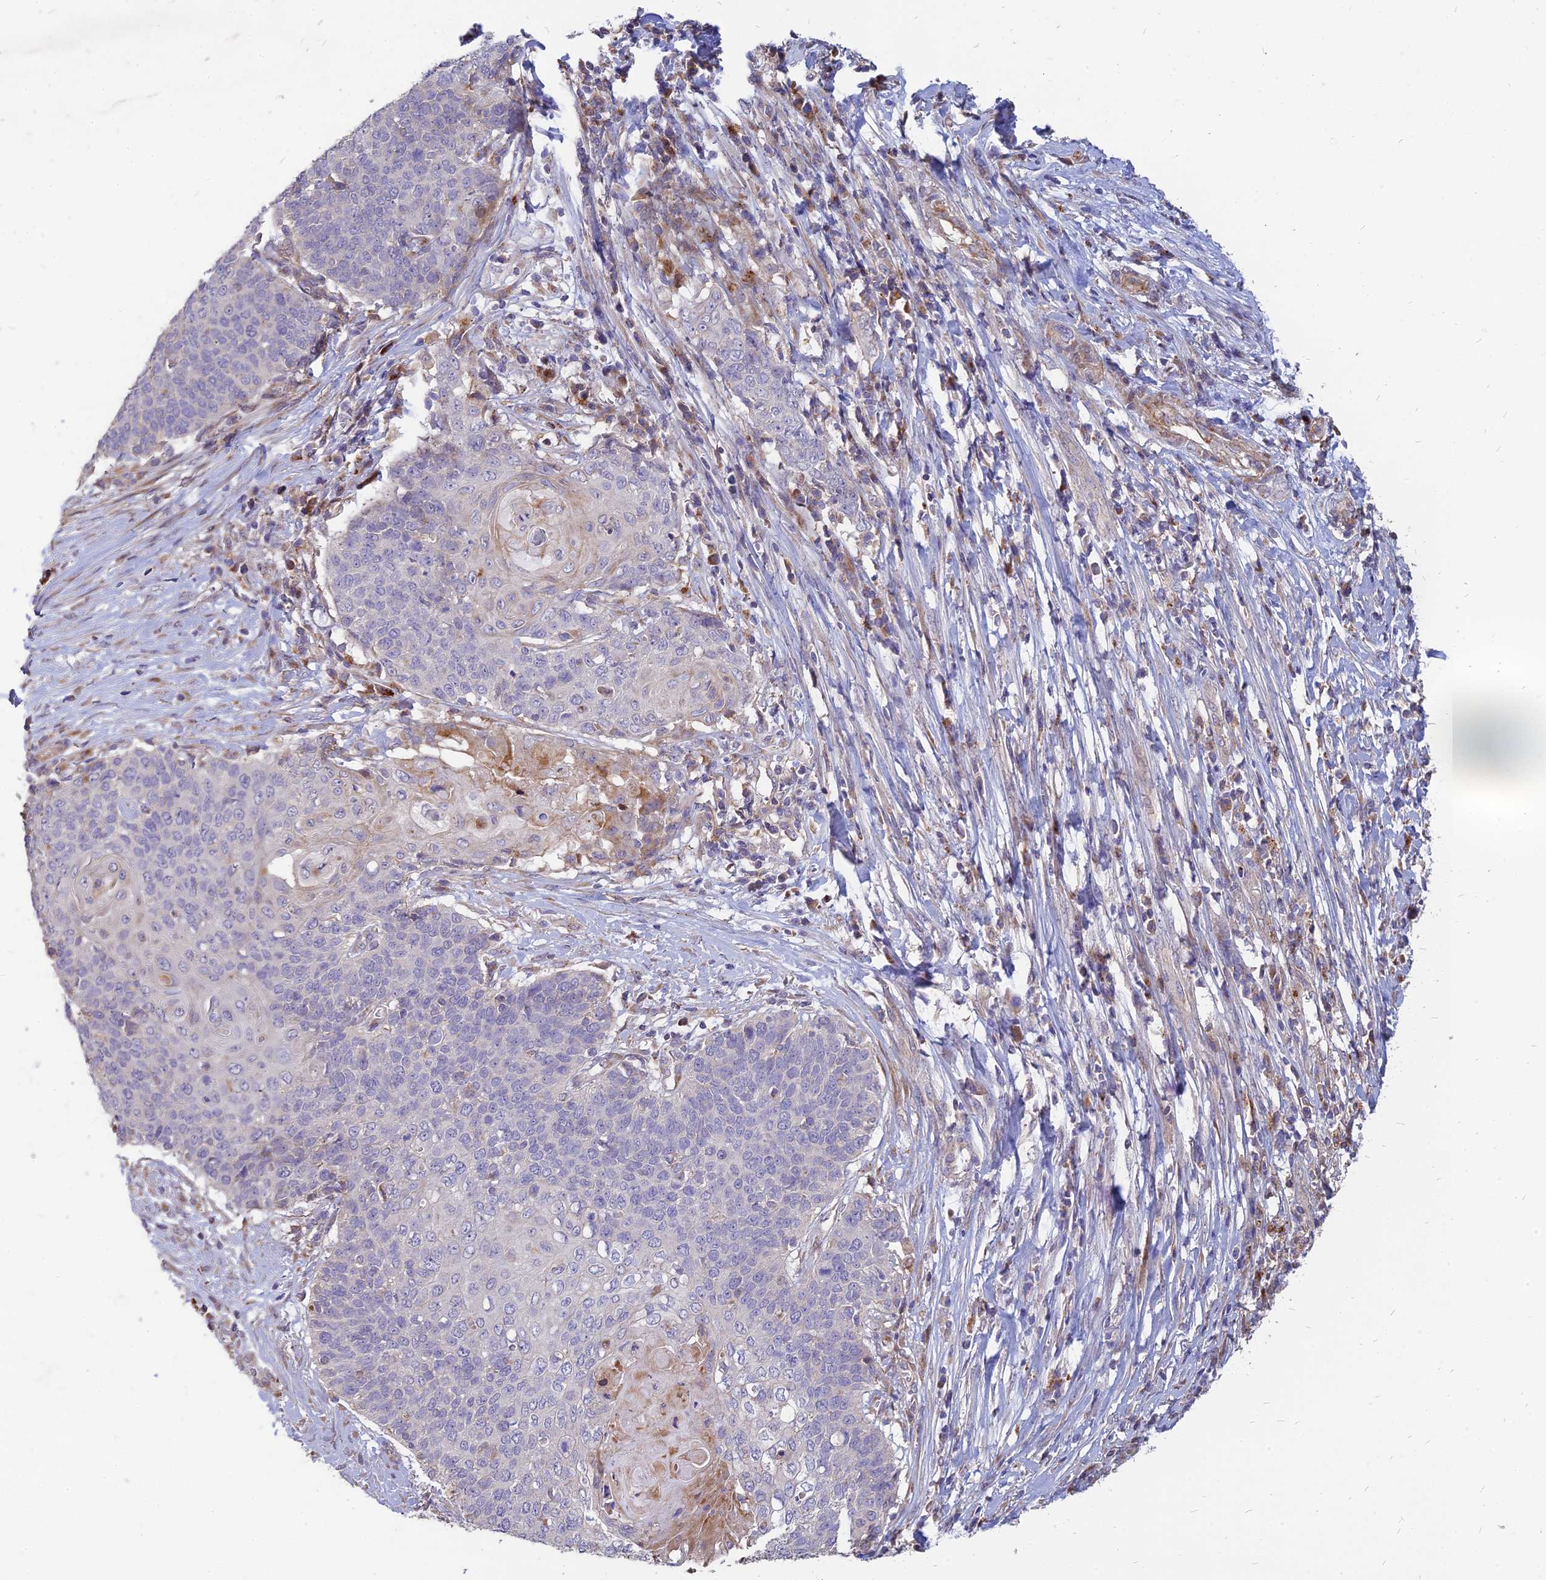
{"staining": {"intensity": "negative", "quantity": "none", "location": "none"}, "tissue": "cervical cancer", "cell_type": "Tumor cells", "image_type": "cancer", "snomed": [{"axis": "morphology", "description": "Squamous cell carcinoma, NOS"}, {"axis": "topography", "description": "Cervix"}], "caption": "DAB (3,3'-diaminobenzidine) immunohistochemical staining of cervical cancer exhibits no significant expression in tumor cells.", "gene": "ST3GAL6", "patient": {"sex": "female", "age": 39}}